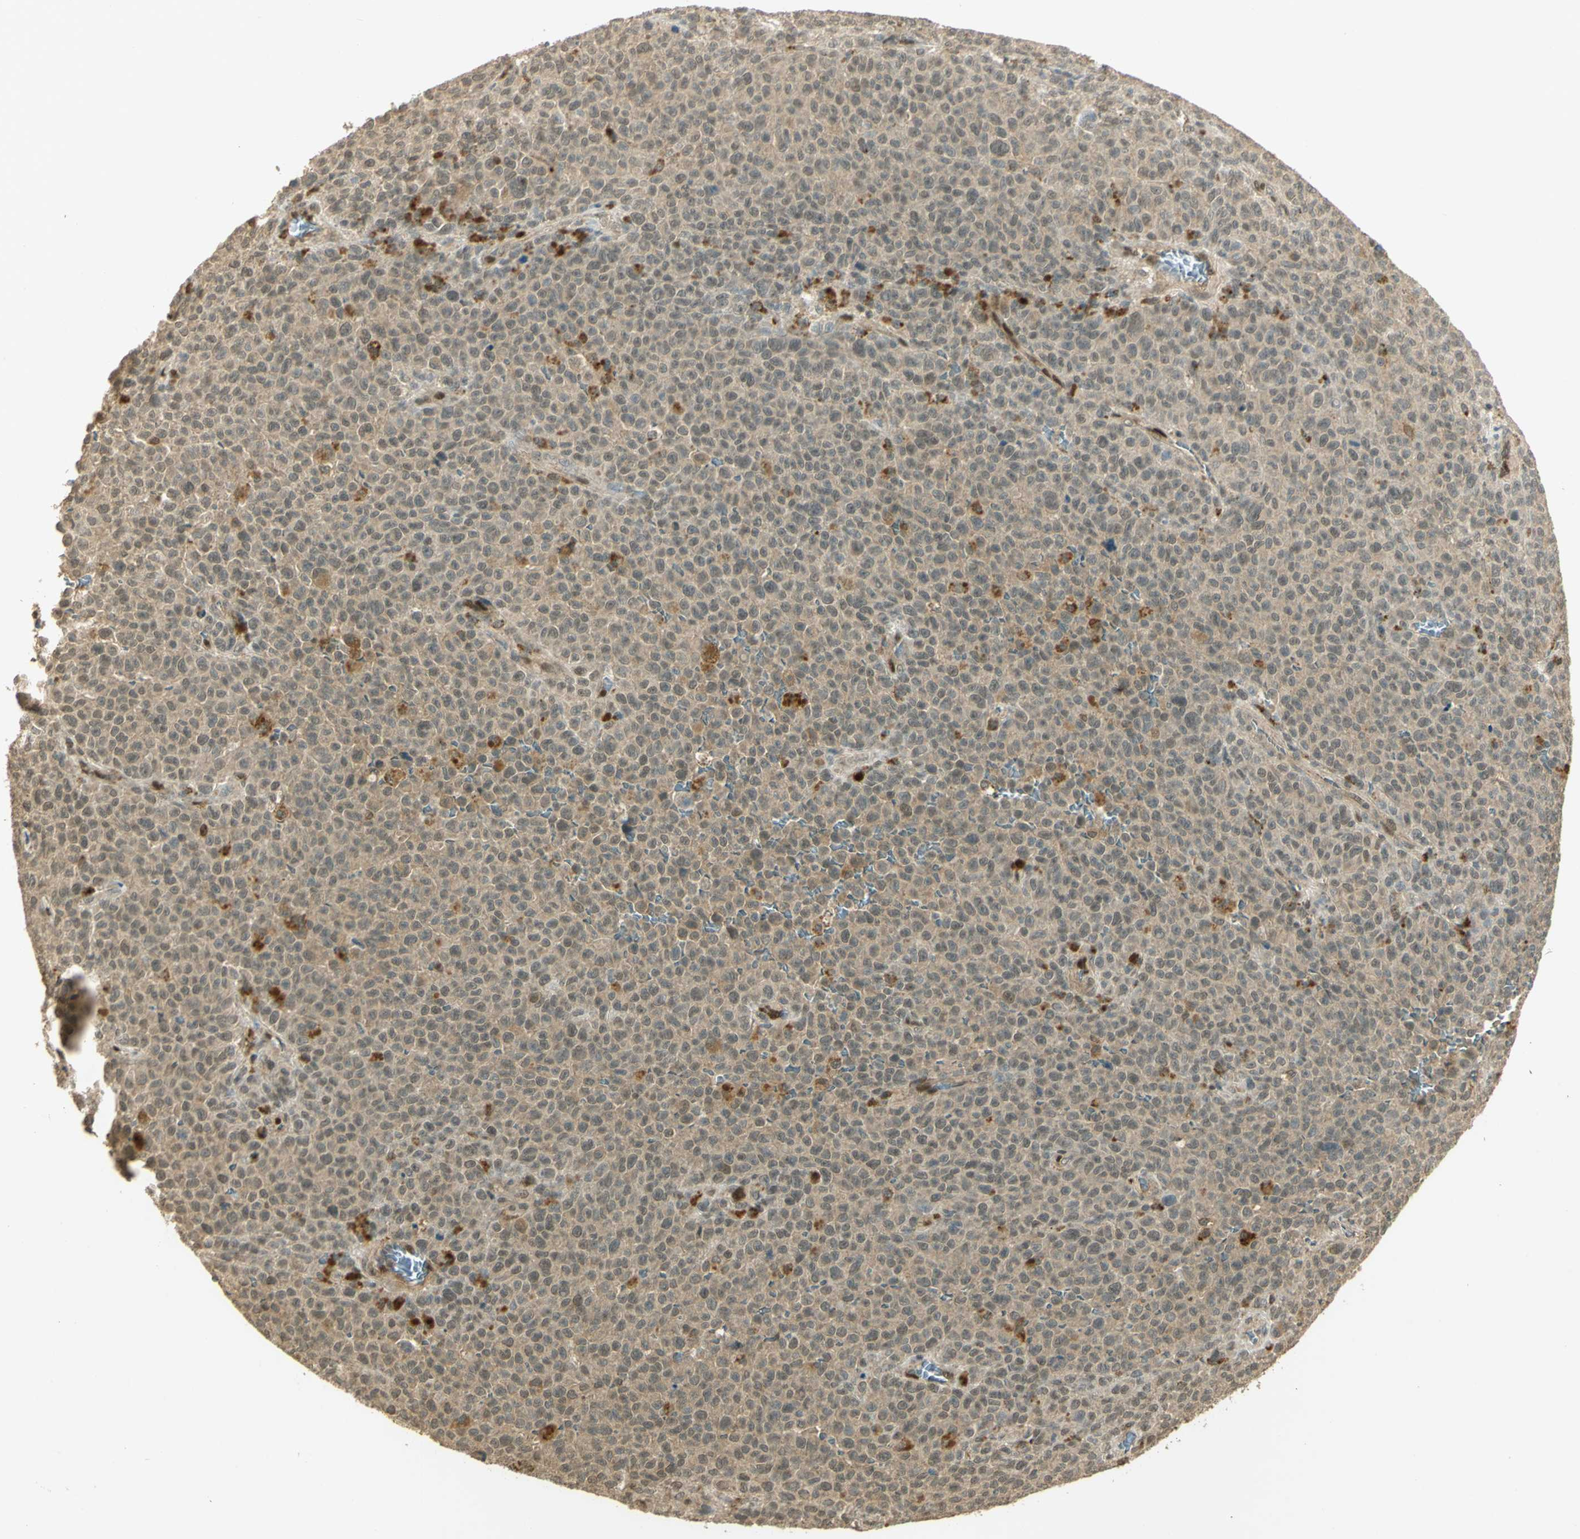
{"staining": {"intensity": "weak", "quantity": ">75%", "location": "cytoplasmic/membranous"}, "tissue": "melanoma", "cell_type": "Tumor cells", "image_type": "cancer", "snomed": [{"axis": "morphology", "description": "Malignant melanoma, NOS"}, {"axis": "topography", "description": "Skin"}], "caption": "Weak cytoplasmic/membranous expression for a protein is seen in approximately >75% of tumor cells of malignant melanoma using immunohistochemistry (IHC).", "gene": "GMEB2", "patient": {"sex": "female", "age": 82}}